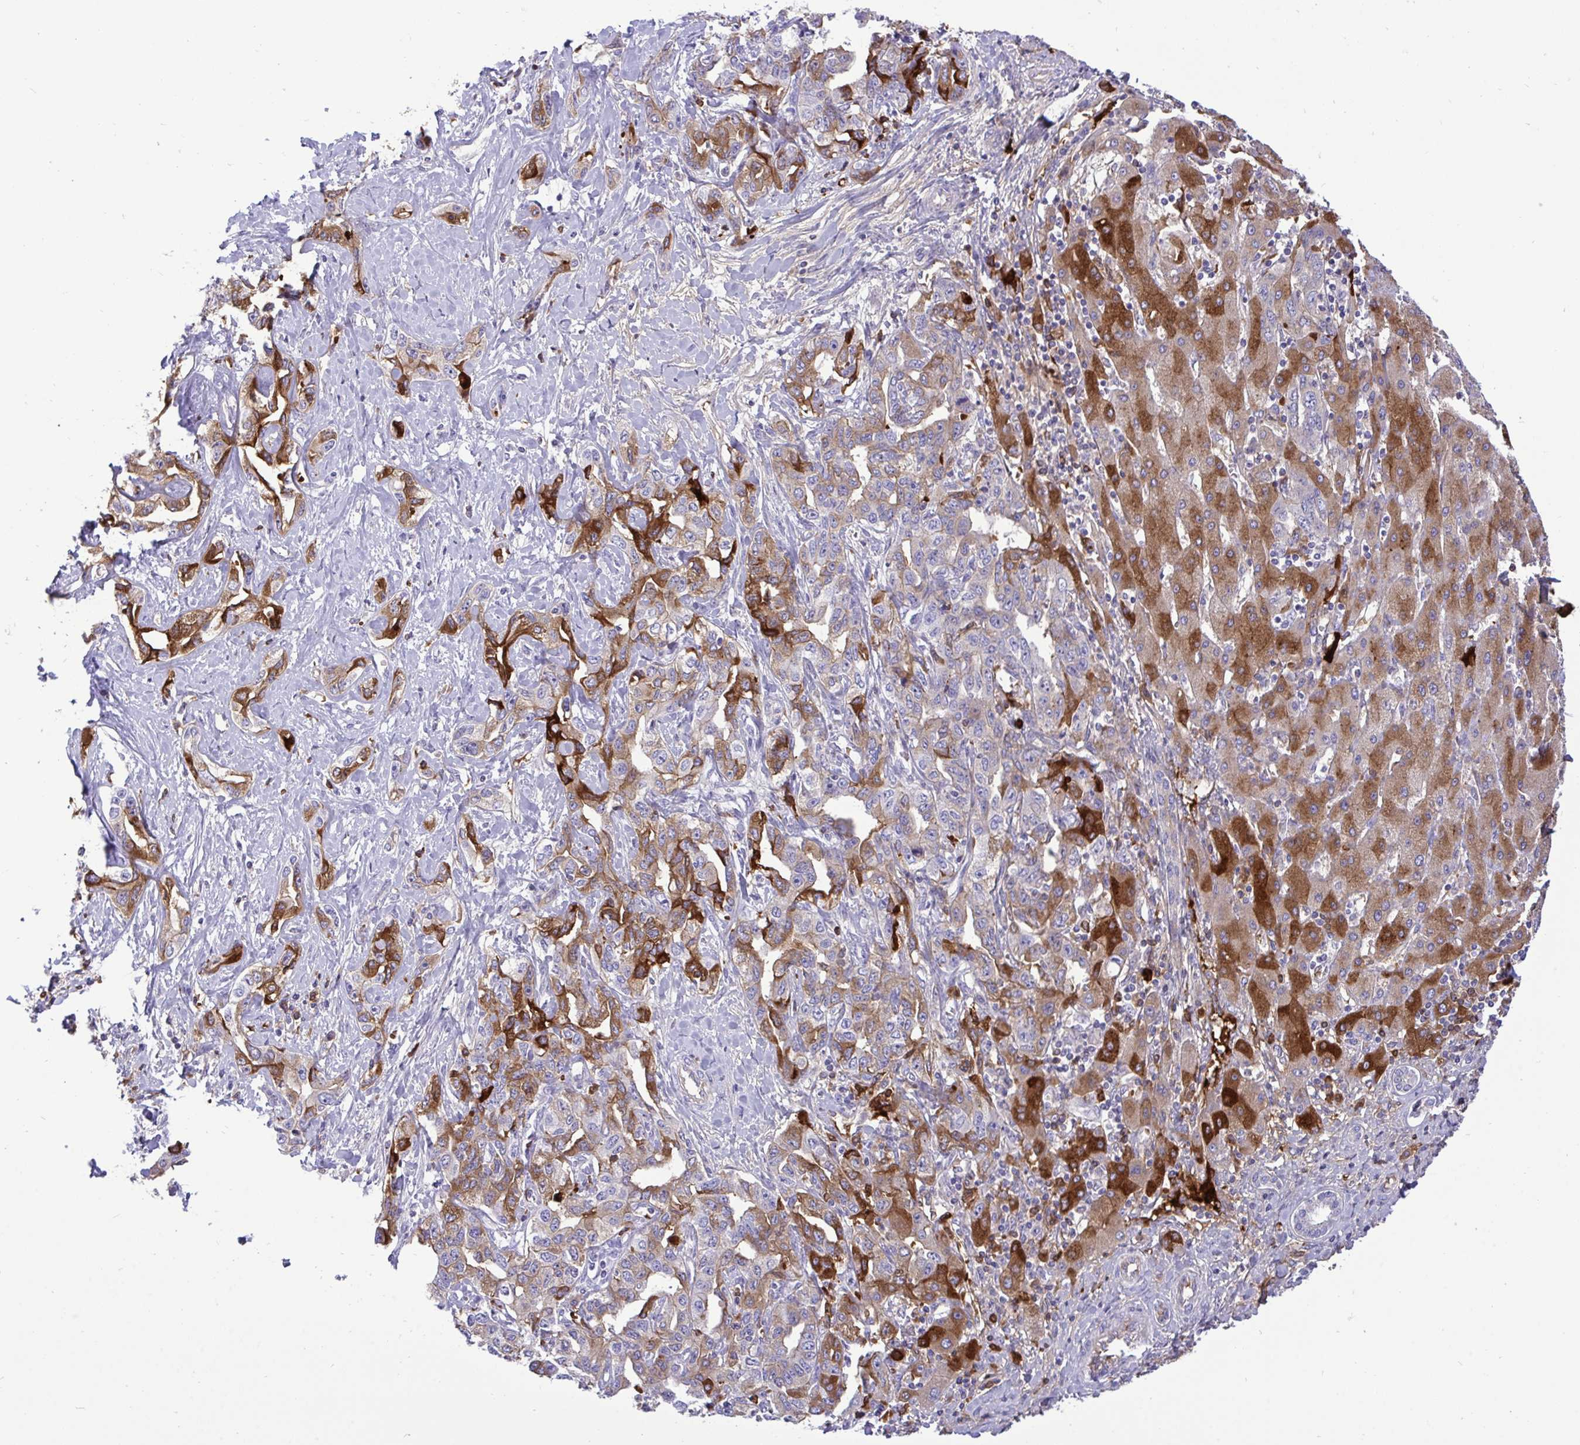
{"staining": {"intensity": "moderate", "quantity": ">75%", "location": "cytoplasmic/membranous"}, "tissue": "liver cancer", "cell_type": "Tumor cells", "image_type": "cancer", "snomed": [{"axis": "morphology", "description": "Cholangiocarcinoma"}, {"axis": "topography", "description": "Liver"}], "caption": "A medium amount of moderate cytoplasmic/membranous expression is identified in approximately >75% of tumor cells in cholangiocarcinoma (liver) tissue. Using DAB (3,3'-diaminobenzidine) (brown) and hematoxylin (blue) stains, captured at high magnification using brightfield microscopy.", "gene": "F2", "patient": {"sex": "male", "age": 59}}